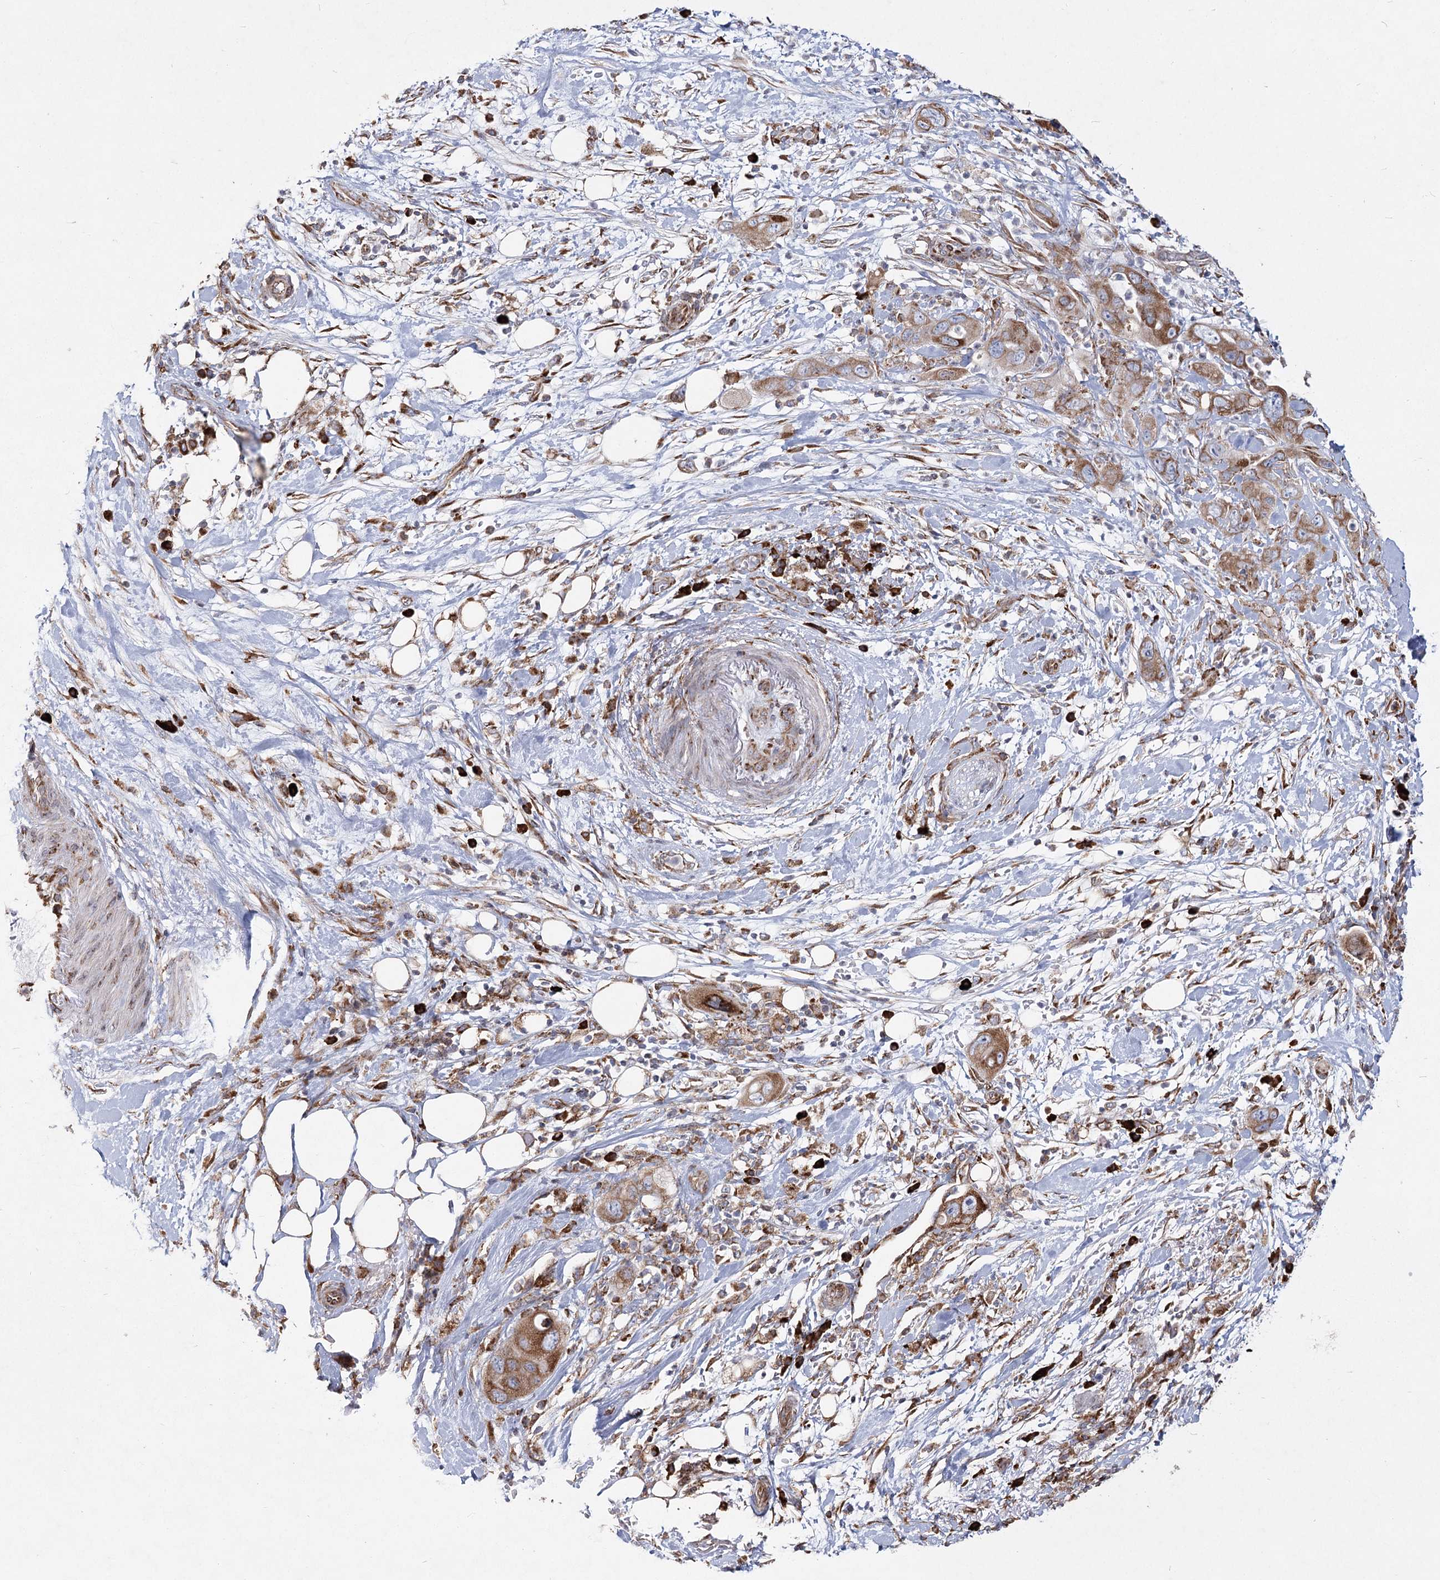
{"staining": {"intensity": "moderate", "quantity": ">75%", "location": "cytoplasmic/membranous"}, "tissue": "pancreatic cancer", "cell_type": "Tumor cells", "image_type": "cancer", "snomed": [{"axis": "morphology", "description": "Adenocarcinoma, NOS"}, {"axis": "topography", "description": "Pancreas"}], "caption": "This is an image of immunohistochemistry (IHC) staining of adenocarcinoma (pancreatic), which shows moderate positivity in the cytoplasmic/membranous of tumor cells.", "gene": "NHLRC2", "patient": {"sex": "female", "age": 71}}